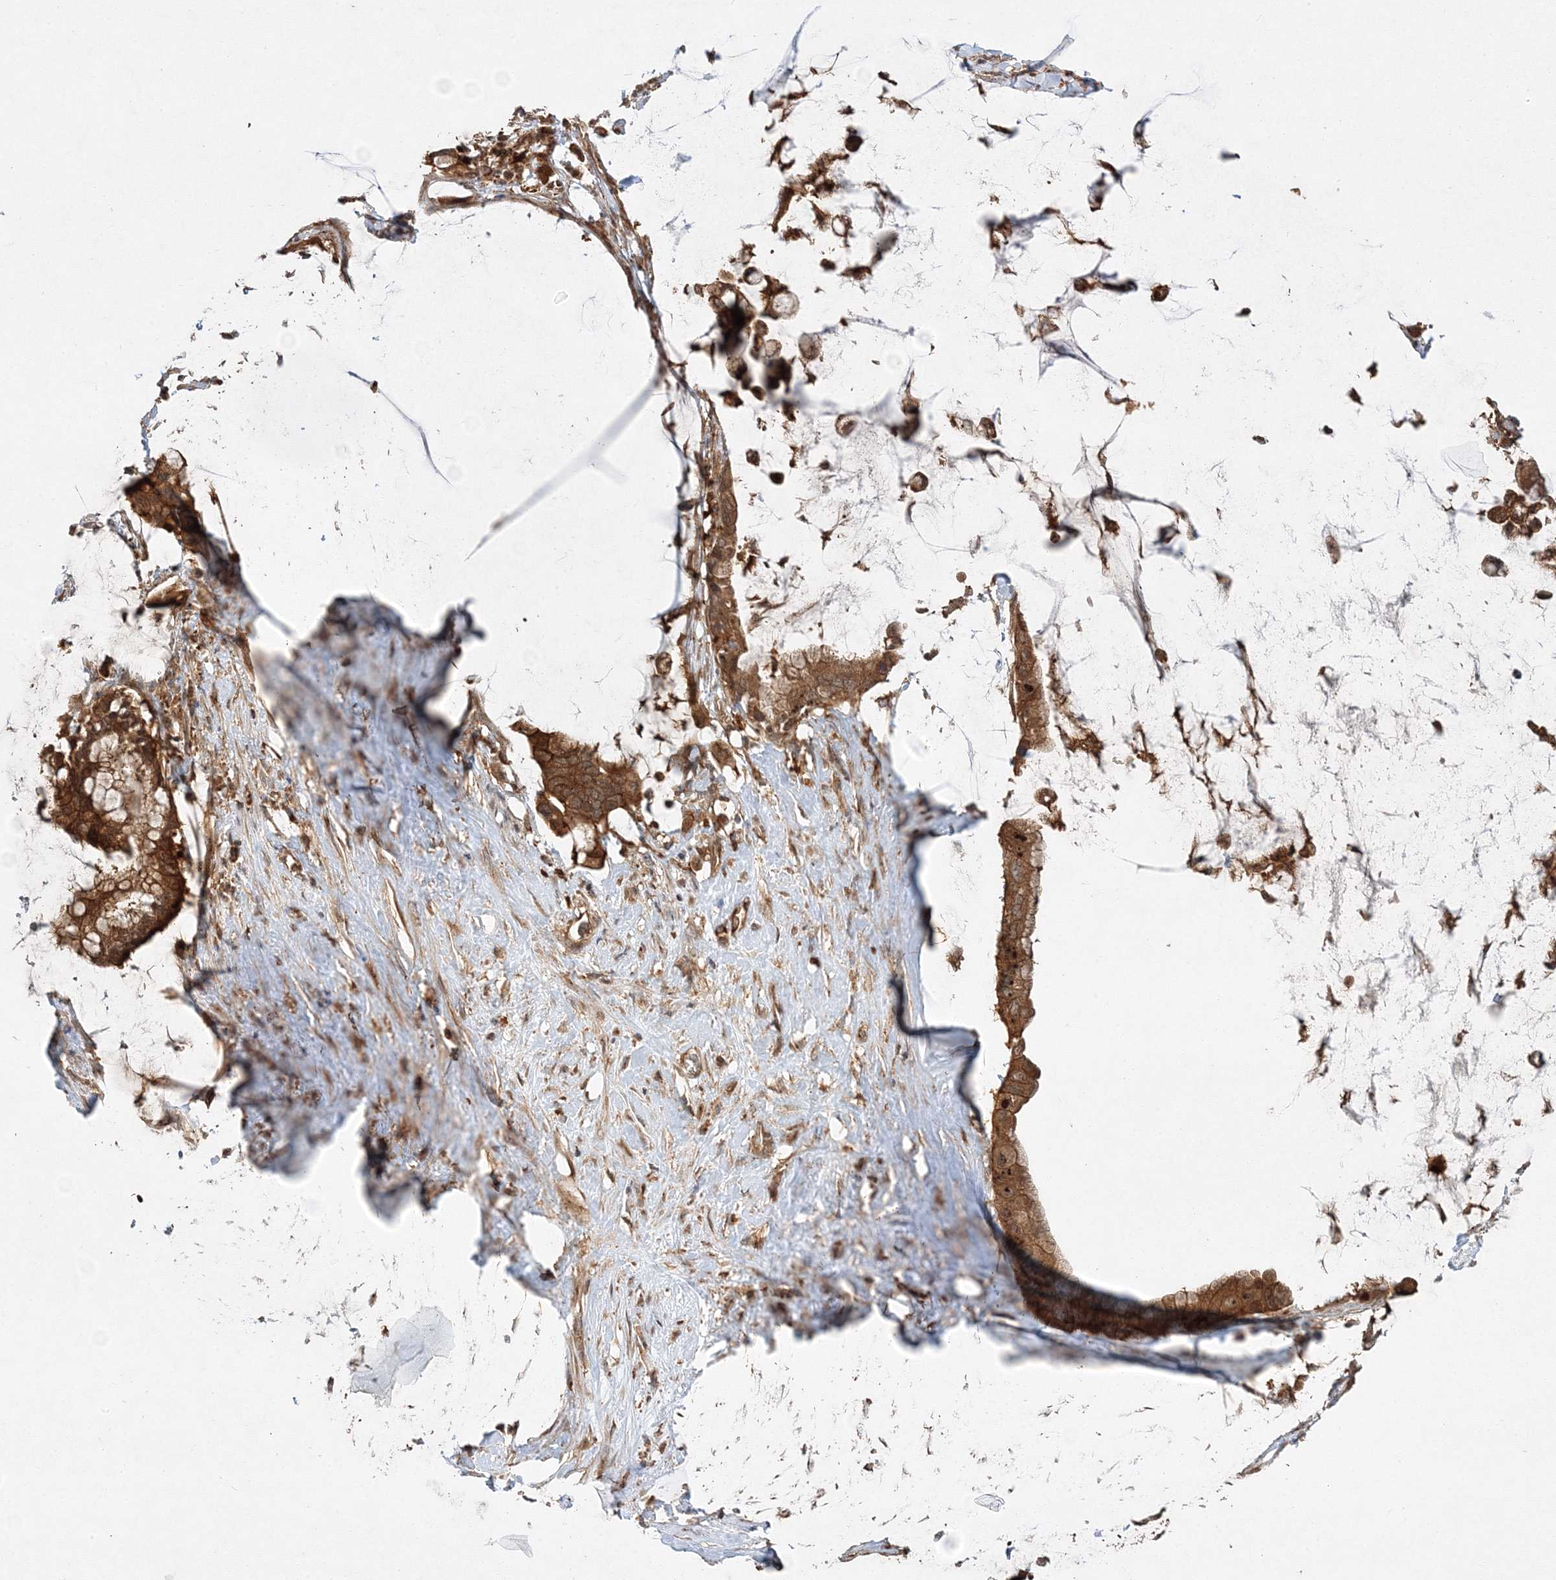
{"staining": {"intensity": "strong", "quantity": ">75%", "location": "cytoplasmic/membranous"}, "tissue": "pancreatic cancer", "cell_type": "Tumor cells", "image_type": "cancer", "snomed": [{"axis": "morphology", "description": "Adenocarcinoma, NOS"}, {"axis": "topography", "description": "Pancreas"}], "caption": "Immunohistochemistry of pancreatic cancer reveals high levels of strong cytoplasmic/membranous expression in about >75% of tumor cells. (Brightfield microscopy of DAB IHC at high magnification).", "gene": "WDR37", "patient": {"sex": "male", "age": 41}}